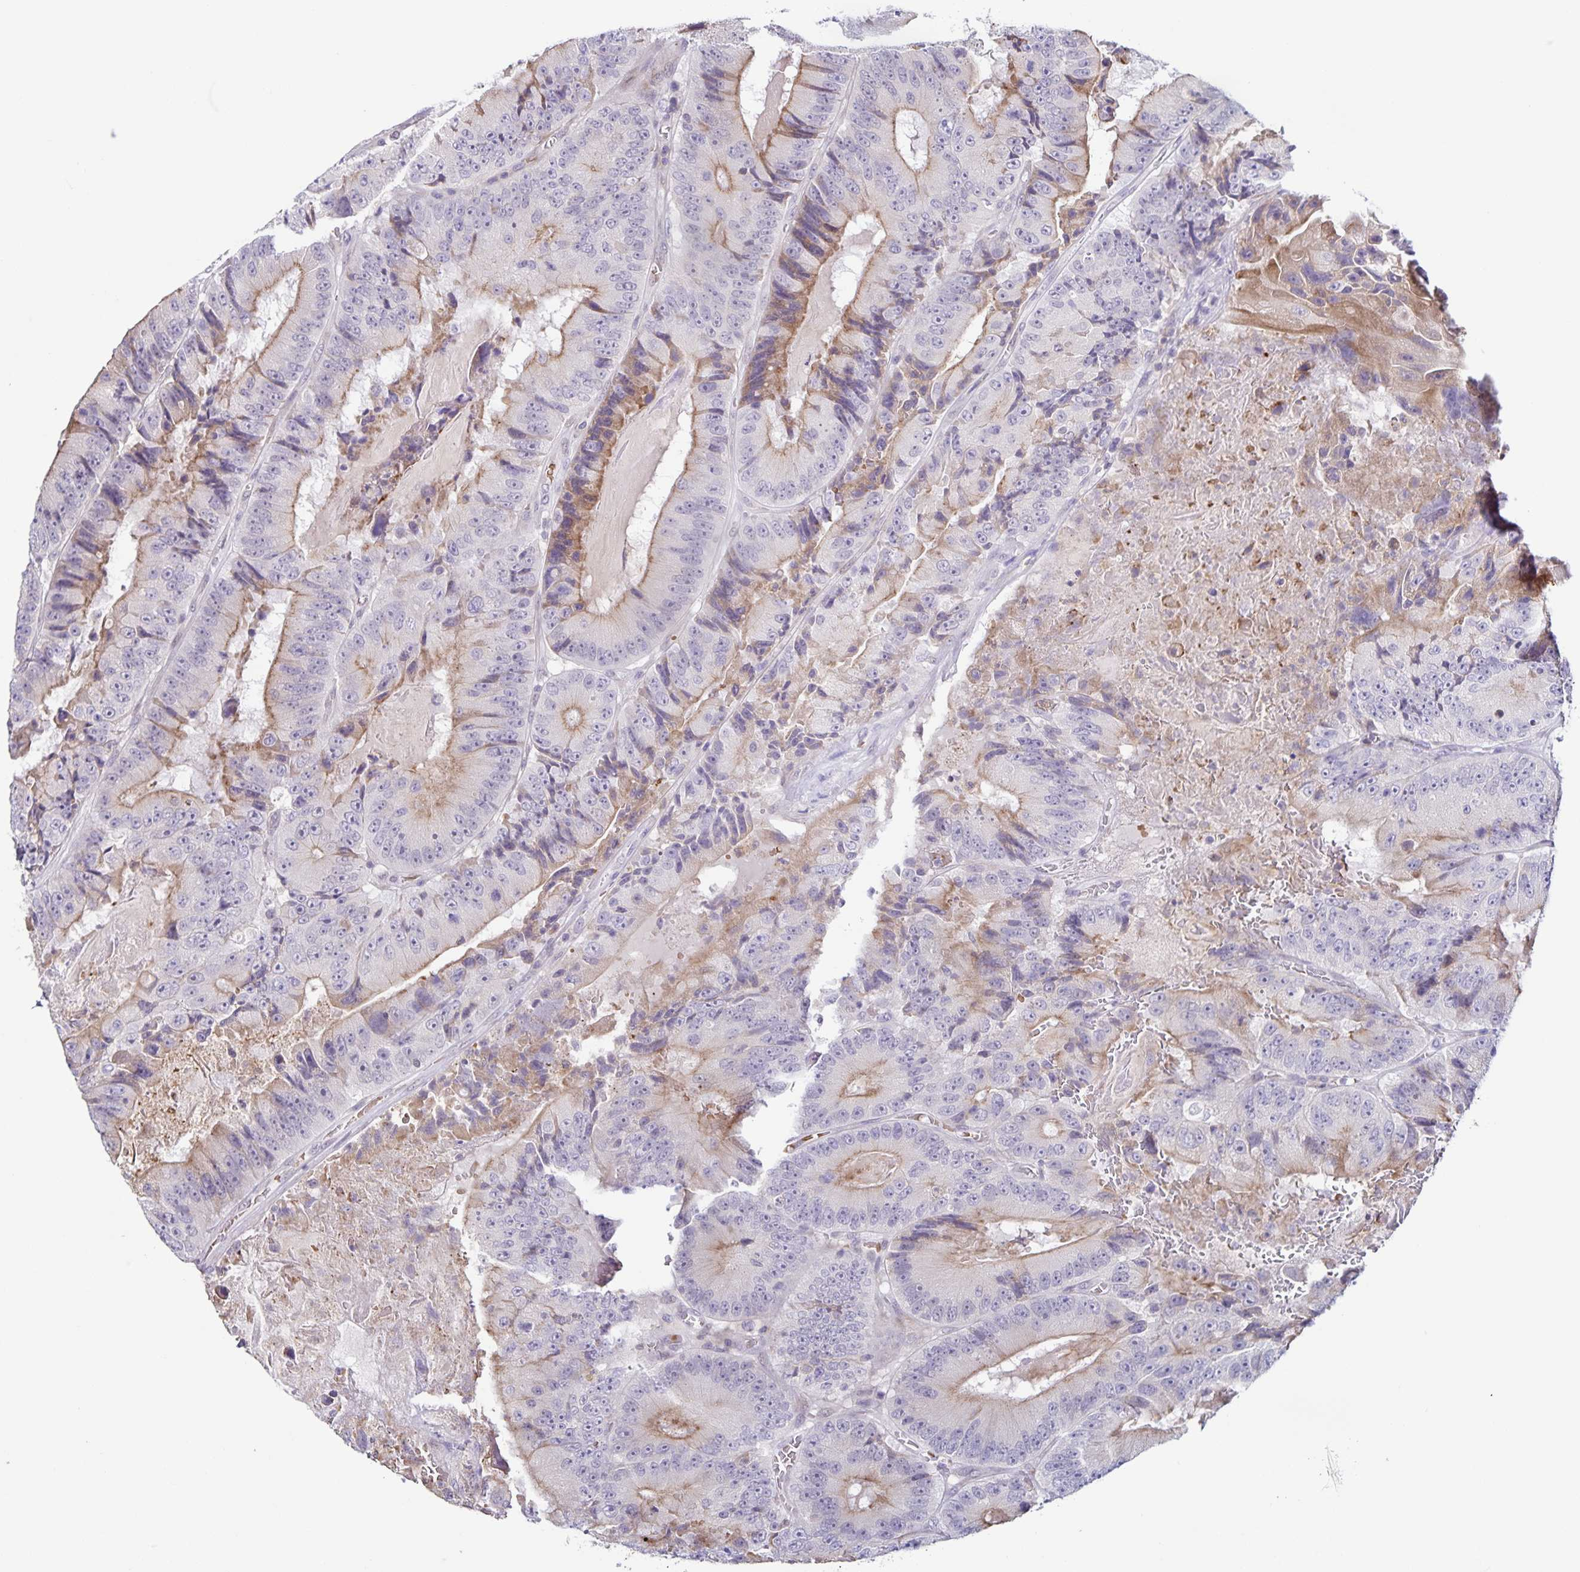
{"staining": {"intensity": "weak", "quantity": "25%-75%", "location": "cytoplasmic/membranous"}, "tissue": "colorectal cancer", "cell_type": "Tumor cells", "image_type": "cancer", "snomed": [{"axis": "morphology", "description": "Adenocarcinoma, NOS"}, {"axis": "topography", "description": "Colon"}], "caption": "Adenocarcinoma (colorectal) tissue shows weak cytoplasmic/membranous expression in approximately 25%-75% of tumor cells The staining is performed using DAB brown chromogen to label protein expression. The nuclei are counter-stained blue using hematoxylin.", "gene": "STPG4", "patient": {"sex": "female", "age": 86}}